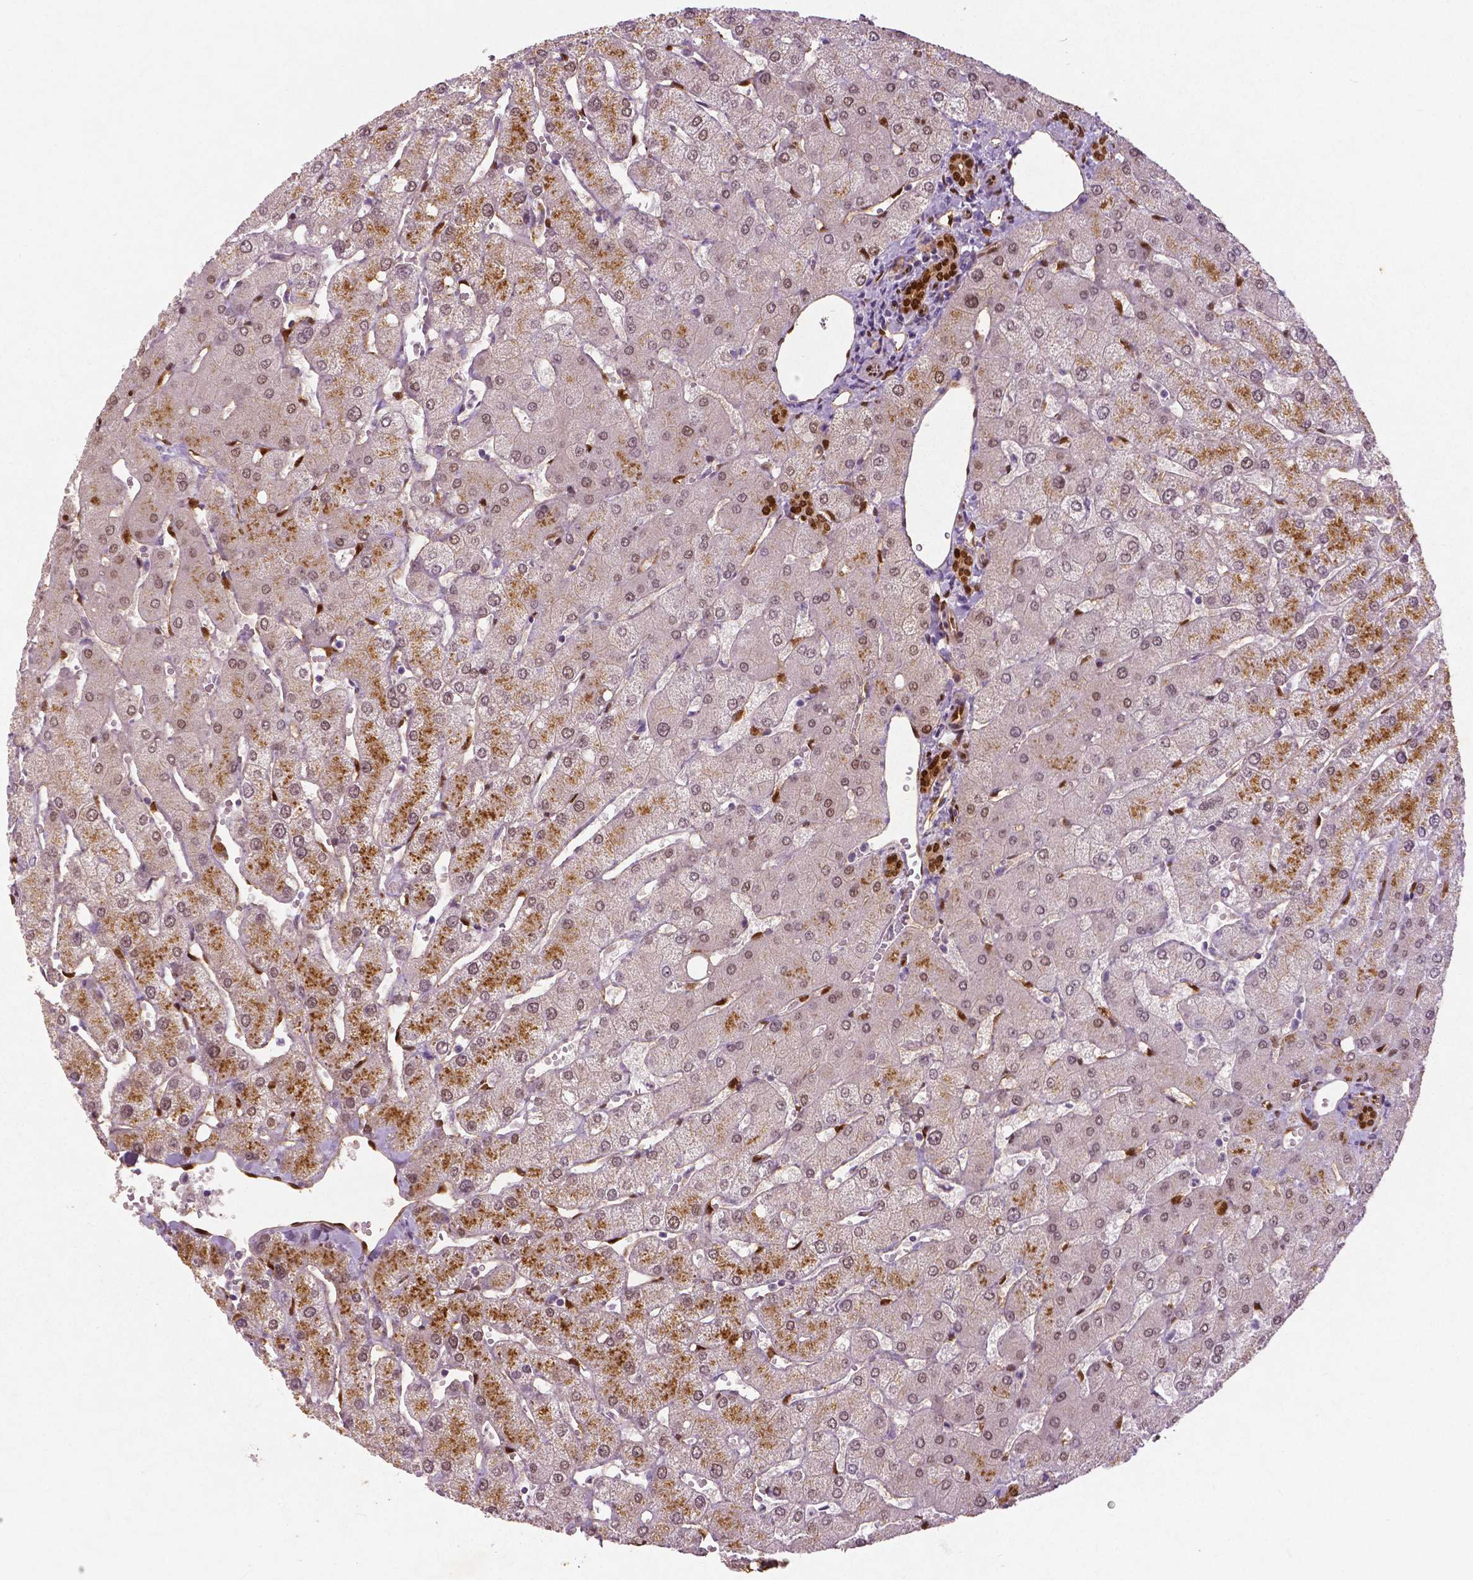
{"staining": {"intensity": "moderate", "quantity": ">75%", "location": "cytoplasmic/membranous,nuclear"}, "tissue": "liver", "cell_type": "Cholangiocytes", "image_type": "normal", "snomed": [{"axis": "morphology", "description": "Normal tissue, NOS"}, {"axis": "topography", "description": "Liver"}], "caption": "Immunohistochemical staining of normal liver shows moderate cytoplasmic/membranous,nuclear protein positivity in approximately >75% of cholangiocytes. Using DAB (3,3'-diaminobenzidine) (brown) and hematoxylin (blue) stains, captured at high magnification using brightfield microscopy.", "gene": "WWTR1", "patient": {"sex": "female", "age": 54}}